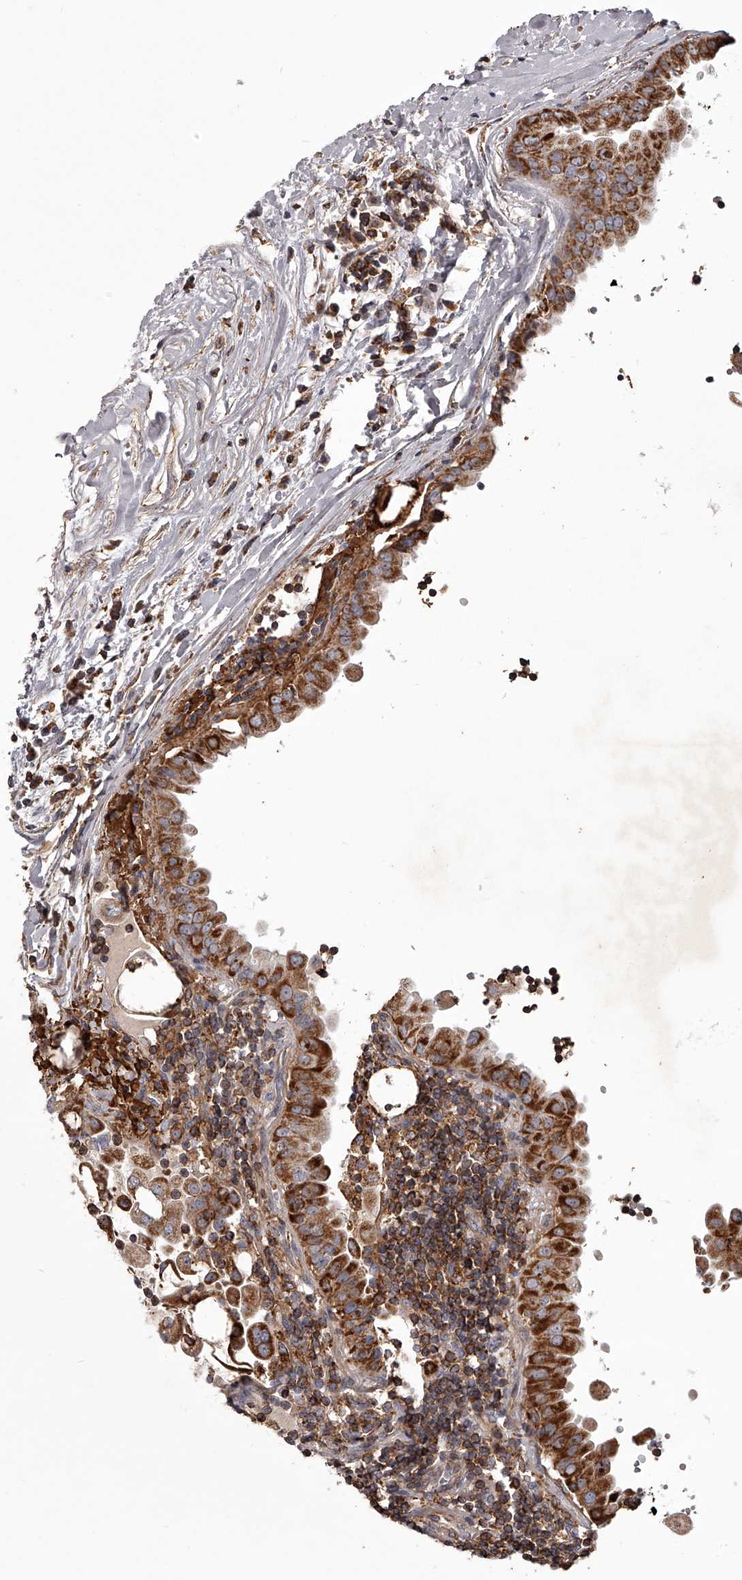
{"staining": {"intensity": "strong", "quantity": ">75%", "location": "cytoplasmic/membranous"}, "tissue": "thyroid cancer", "cell_type": "Tumor cells", "image_type": "cancer", "snomed": [{"axis": "morphology", "description": "Papillary adenocarcinoma, NOS"}, {"axis": "topography", "description": "Thyroid gland"}], "caption": "Protein expression analysis of human thyroid cancer (papillary adenocarcinoma) reveals strong cytoplasmic/membranous expression in approximately >75% of tumor cells. The protein of interest is shown in brown color, while the nuclei are stained blue.", "gene": "RRP36", "patient": {"sex": "male", "age": 33}}